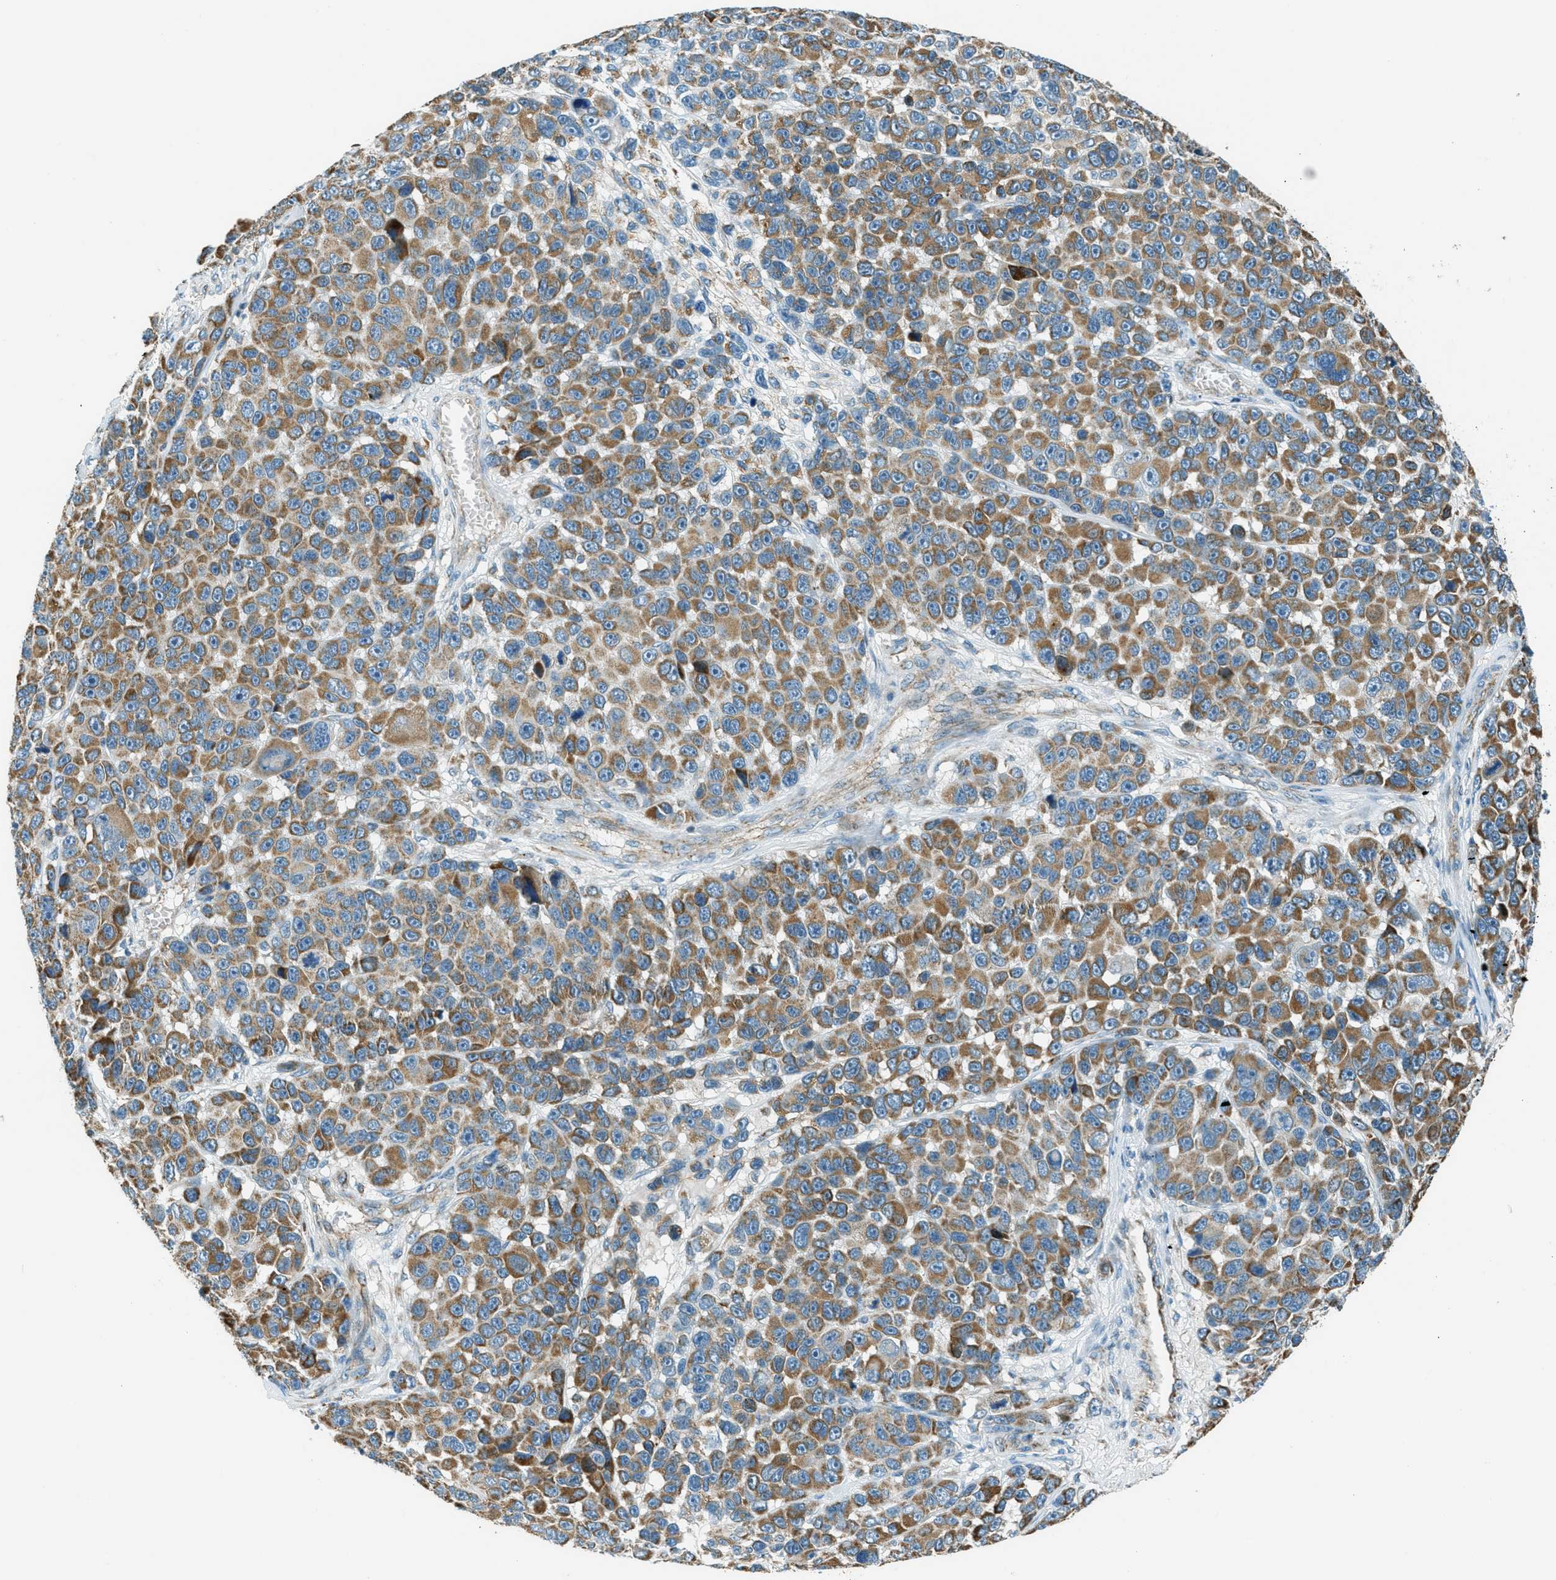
{"staining": {"intensity": "moderate", "quantity": ">75%", "location": "cytoplasmic/membranous"}, "tissue": "melanoma", "cell_type": "Tumor cells", "image_type": "cancer", "snomed": [{"axis": "morphology", "description": "Malignant melanoma, NOS"}, {"axis": "topography", "description": "Skin"}], "caption": "The immunohistochemical stain labels moderate cytoplasmic/membranous expression in tumor cells of melanoma tissue. The staining was performed using DAB (3,3'-diaminobenzidine) to visualize the protein expression in brown, while the nuclei were stained in blue with hematoxylin (Magnification: 20x).", "gene": "CHST15", "patient": {"sex": "male", "age": 53}}